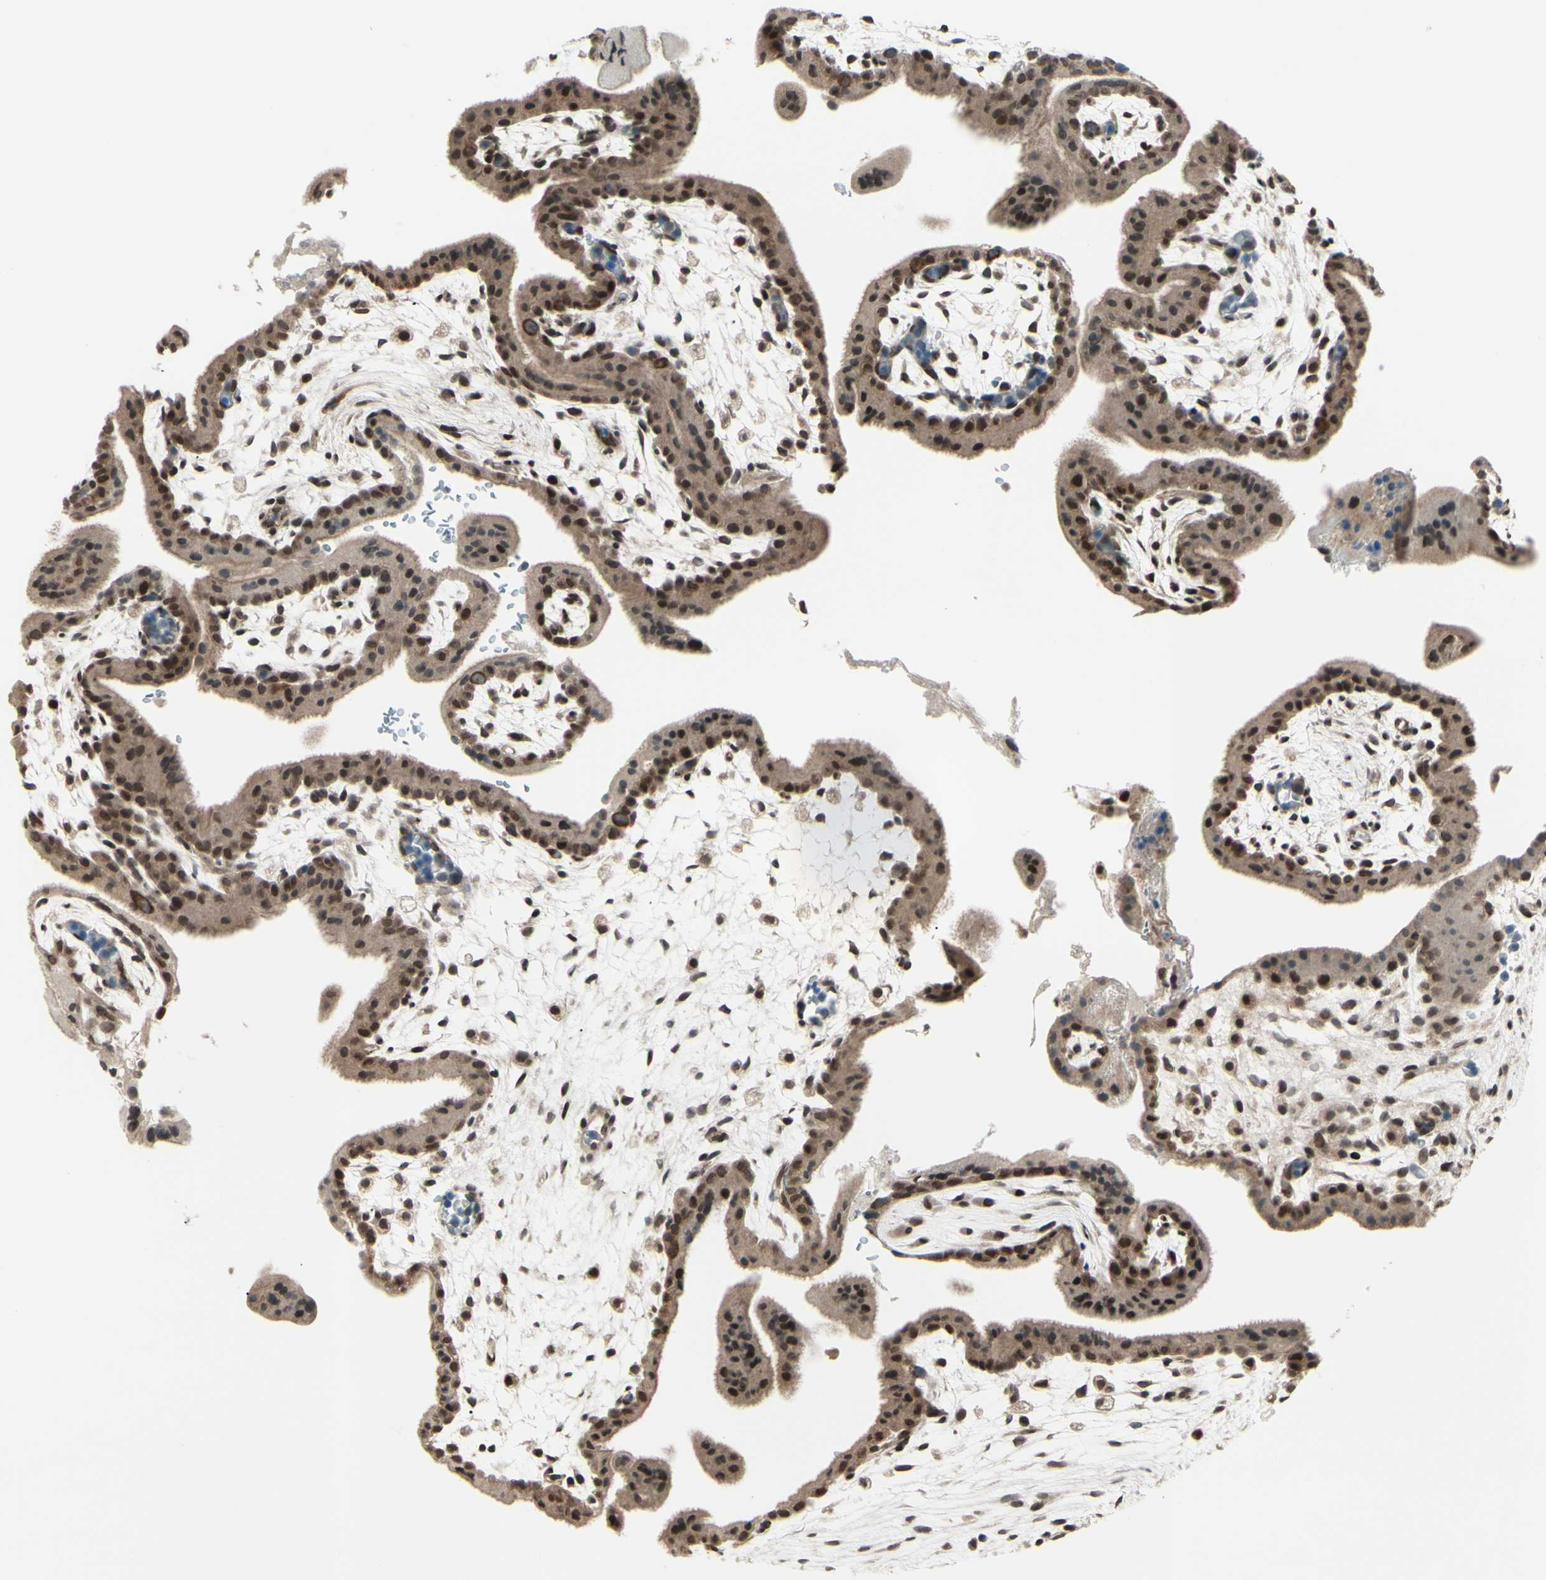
{"staining": {"intensity": "moderate", "quantity": ">75%", "location": "cytoplasmic/membranous,nuclear"}, "tissue": "placenta", "cell_type": "Trophoblastic cells", "image_type": "normal", "snomed": [{"axis": "morphology", "description": "Normal tissue, NOS"}, {"axis": "topography", "description": "Placenta"}], "caption": "A brown stain highlights moderate cytoplasmic/membranous,nuclear positivity of a protein in trophoblastic cells of normal human placenta. Nuclei are stained in blue.", "gene": "MLF2", "patient": {"sex": "female", "age": 35}}